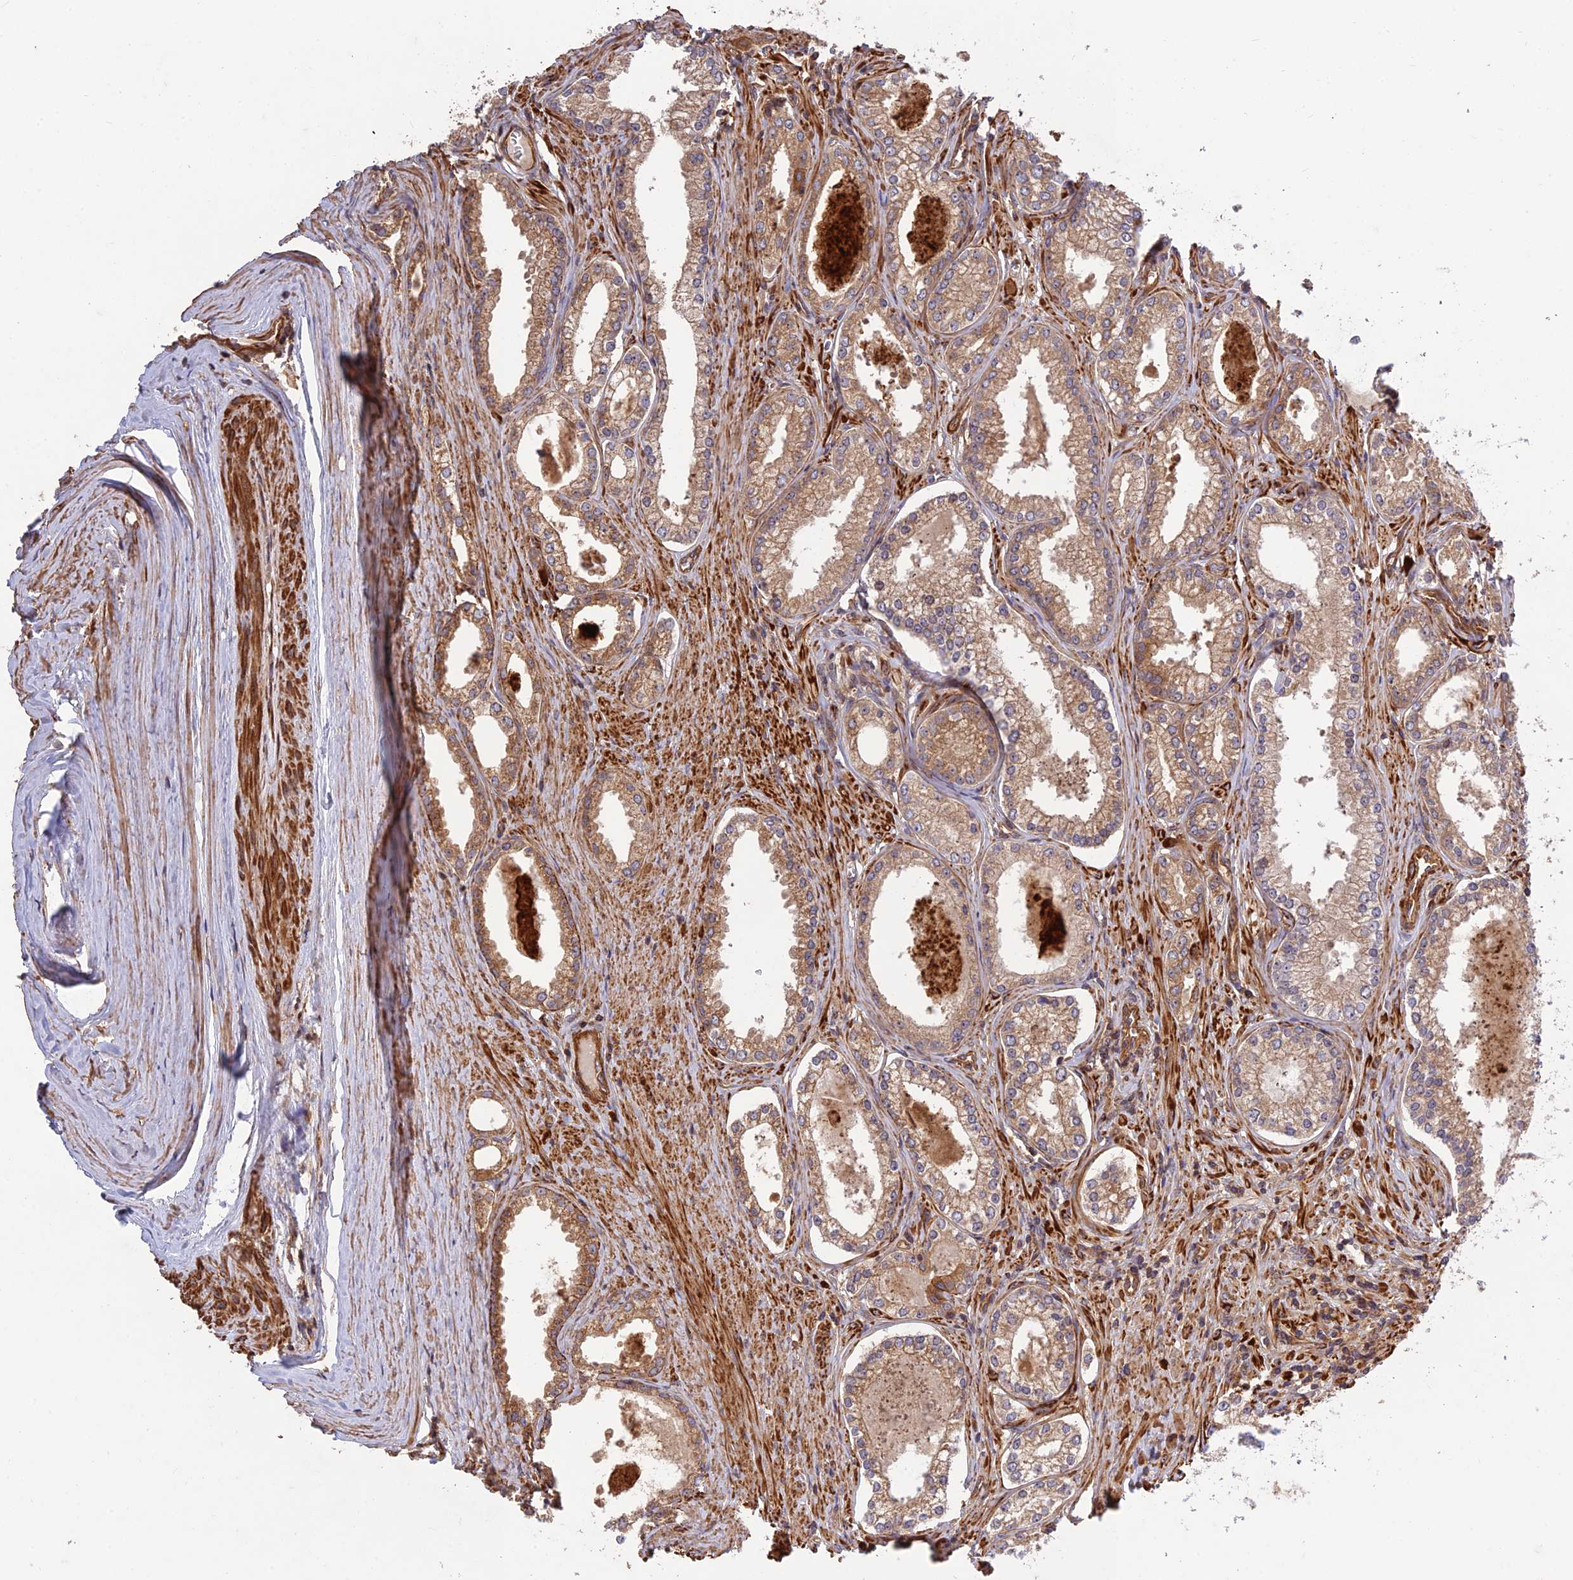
{"staining": {"intensity": "moderate", "quantity": ">75%", "location": "cytoplasmic/membranous"}, "tissue": "prostate cancer", "cell_type": "Tumor cells", "image_type": "cancer", "snomed": [{"axis": "morphology", "description": "Adenocarcinoma, High grade"}, {"axis": "topography", "description": "Prostate"}], "caption": "A brown stain labels moderate cytoplasmic/membranous expression of a protein in human prostate cancer (adenocarcinoma (high-grade)) tumor cells.", "gene": "TMEM131L", "patient": {"sex": "male", "age": 68}}